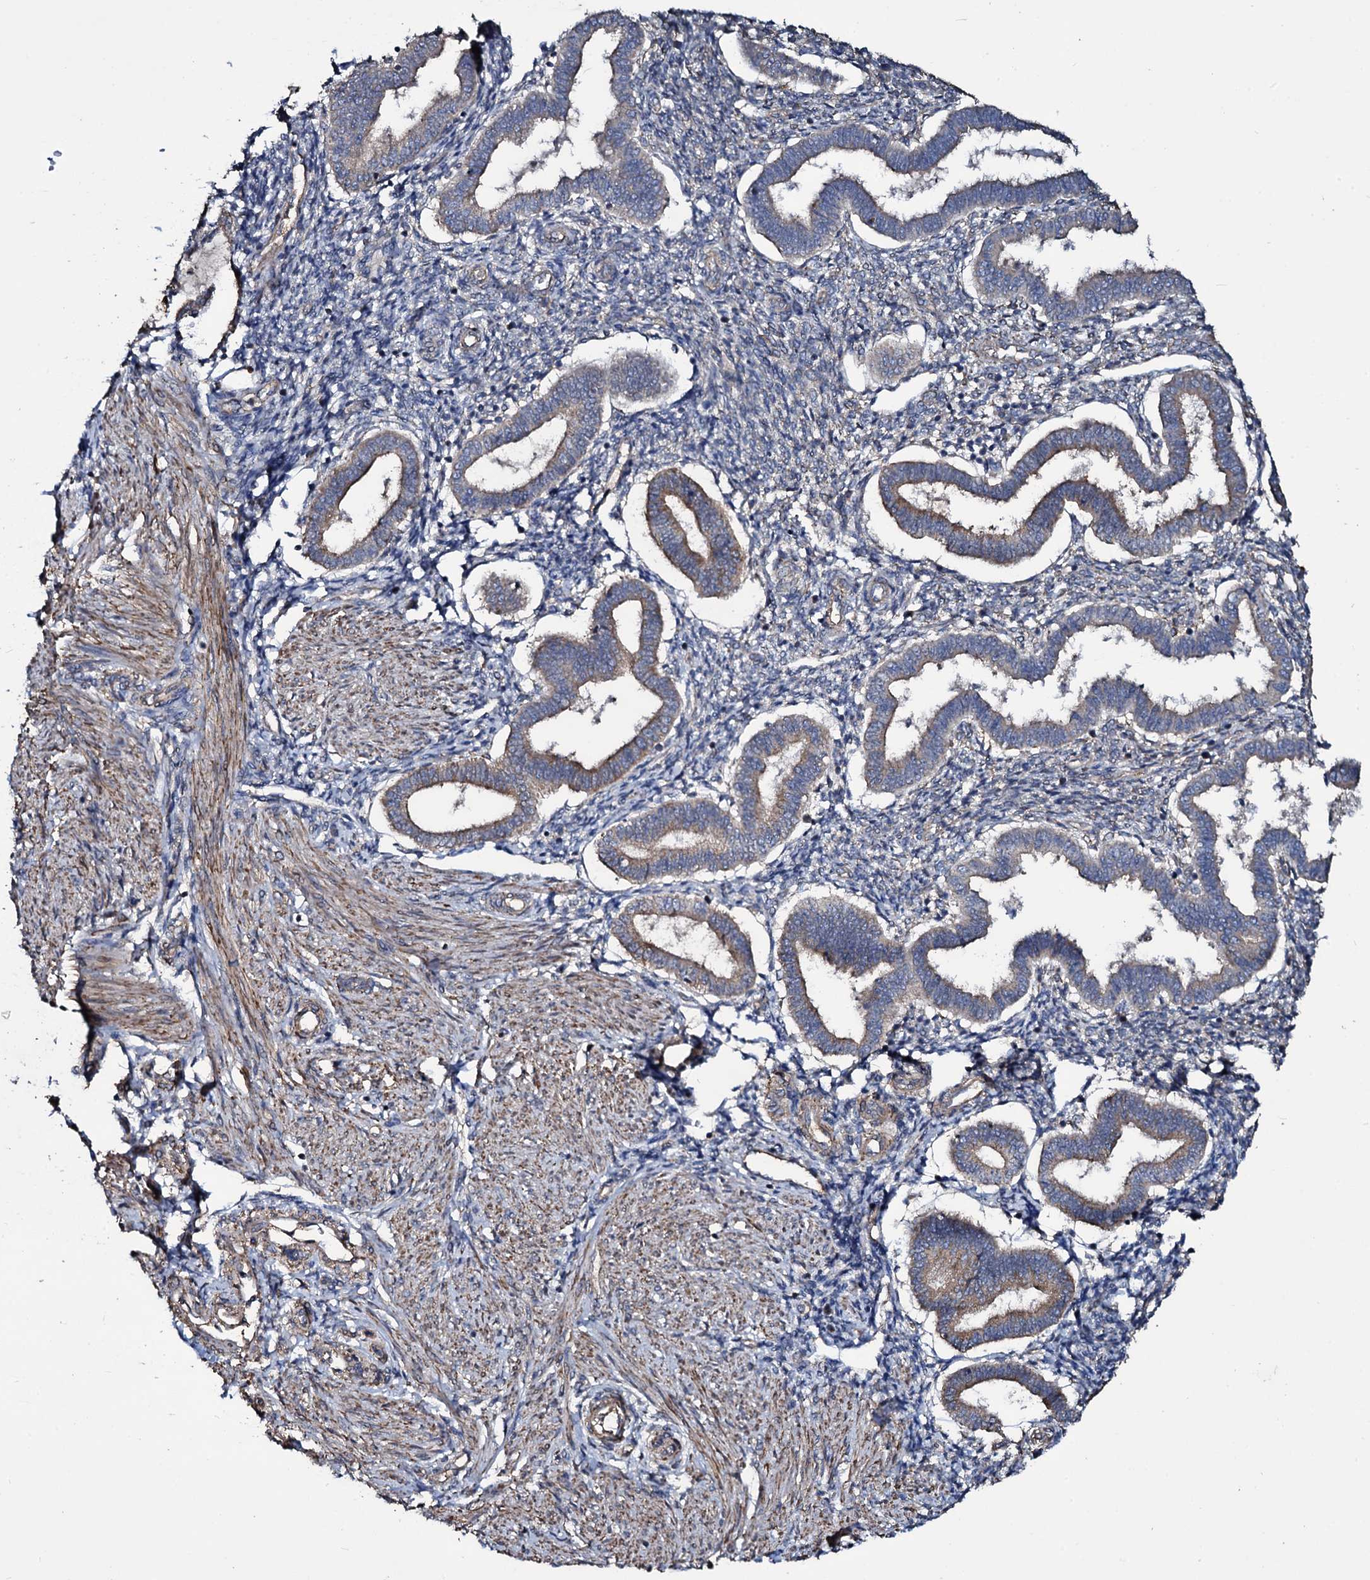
{"staining": {"intensity": "moderate", "quantity": "25%-75%", "location": "cytoplasmic/membranous"}, "tissue": "endometrium", "cell_type": "Cells in endometrial stroma", "image_type": "normal", "snomed": [{"axis": "morphology", "description": "Normal tissue, NOS"}, {"axis": "topography", "description": "Endometrium"}], "caption": "This is an image of immunohistochemistry (IHC) staining of normal endometrium, which shows moderate expression in the cytoplasmic/membranous of cells in endometrial stroma.", "gene": "WIPF3", "patient": {"sex": "female", "age": 24}}